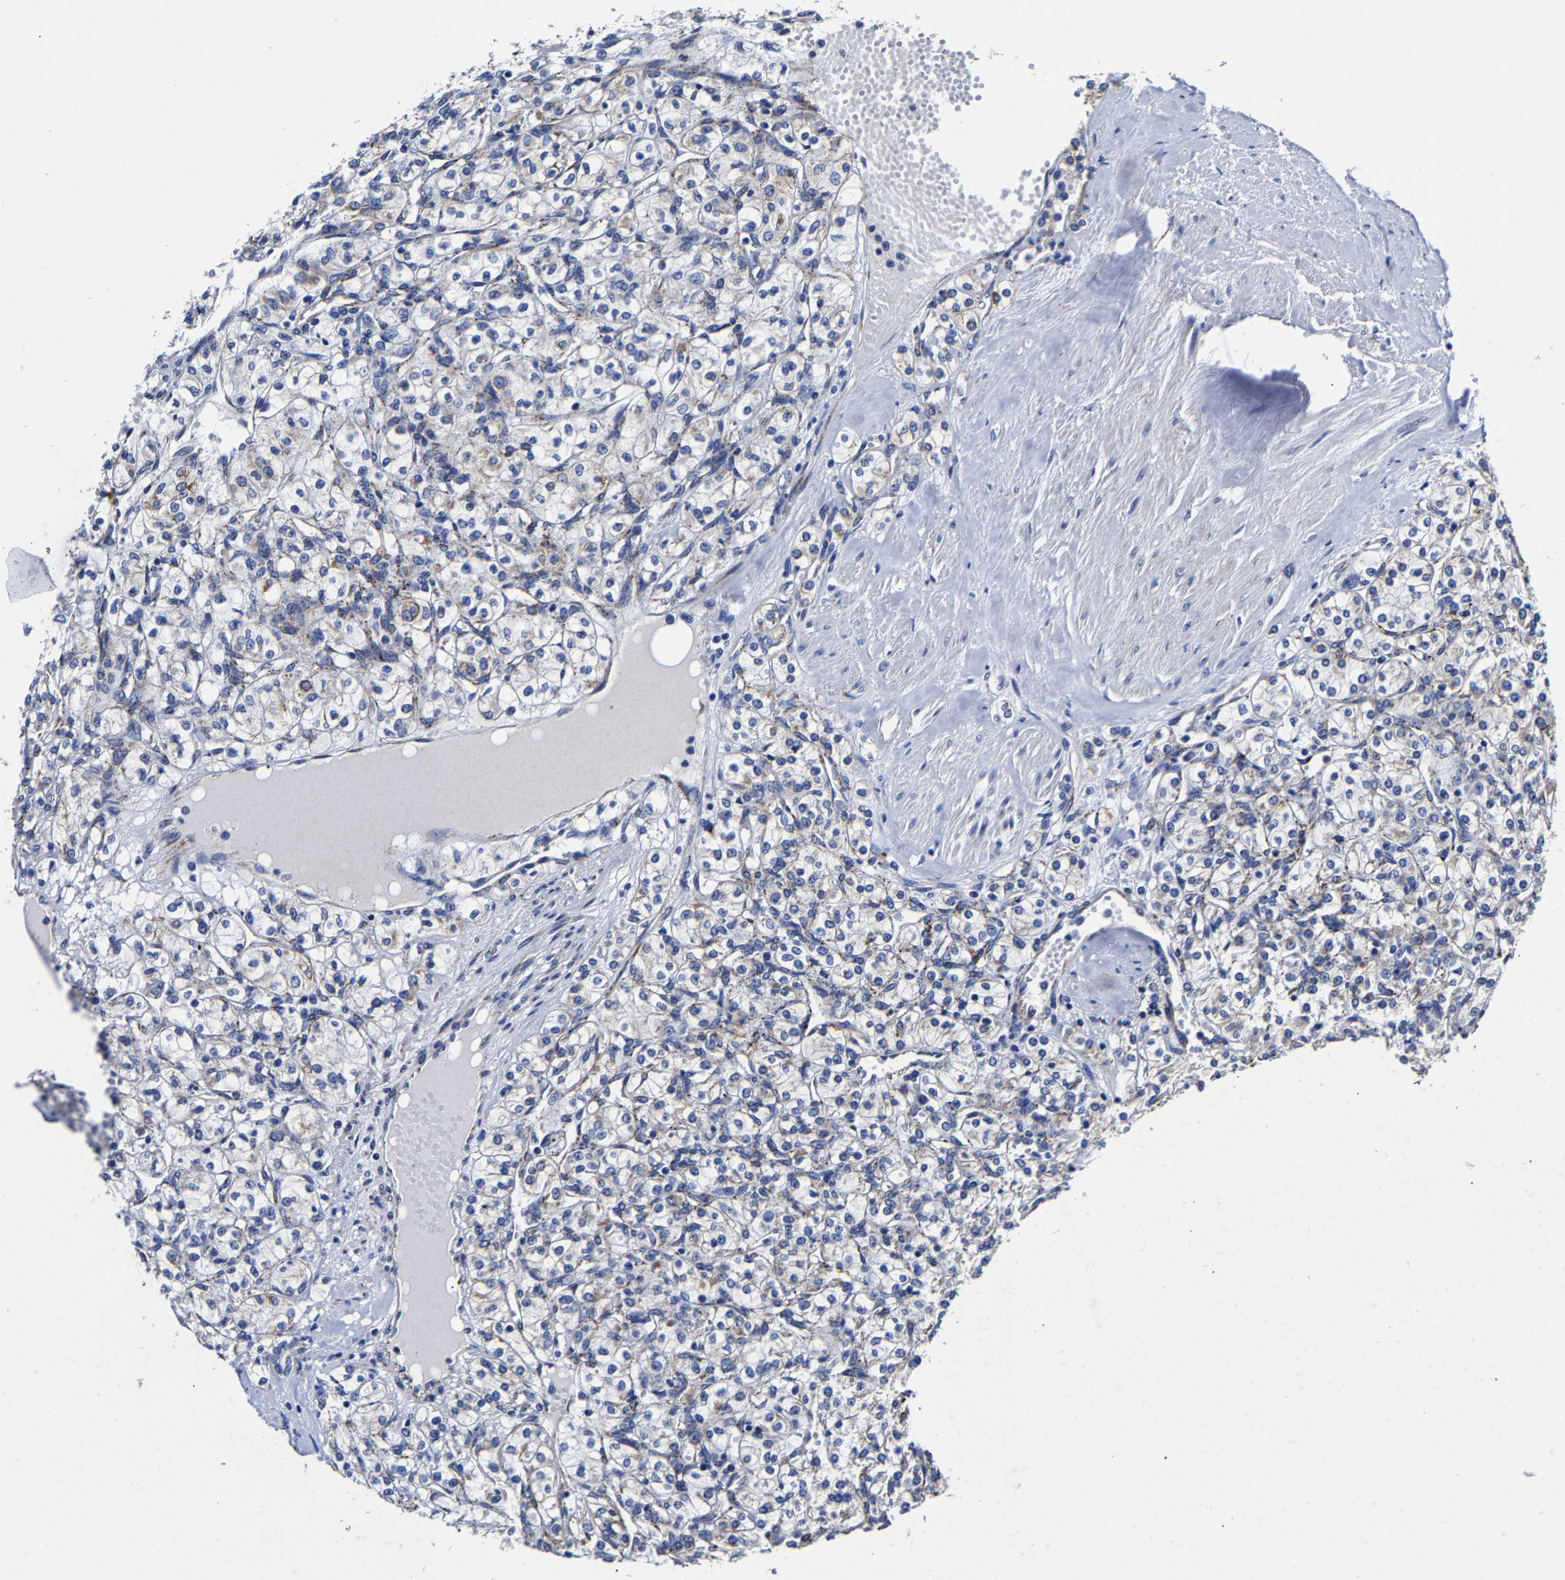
{"staining": {"intensity": "weak", "quantity": "<25%", "location": "cytoplasmic/membranous"}, "tissue": "renal cancer", "cell_type": "Tumor cells", "image_type": "cancer", "snomed": [{"axis": "morphology", "description": "Adenocarcinoma, NOS"}, {"axis": "topography", "description": "Kidney"}], "caption": "An IHC photomicrograph of renal cancer (adenocarcinoma) is shown. There is no staining in tumor cells of renal cancer (adenocarcinoma).", "gene": "AASS", "patient": {"sex": "male", "age": 77}}